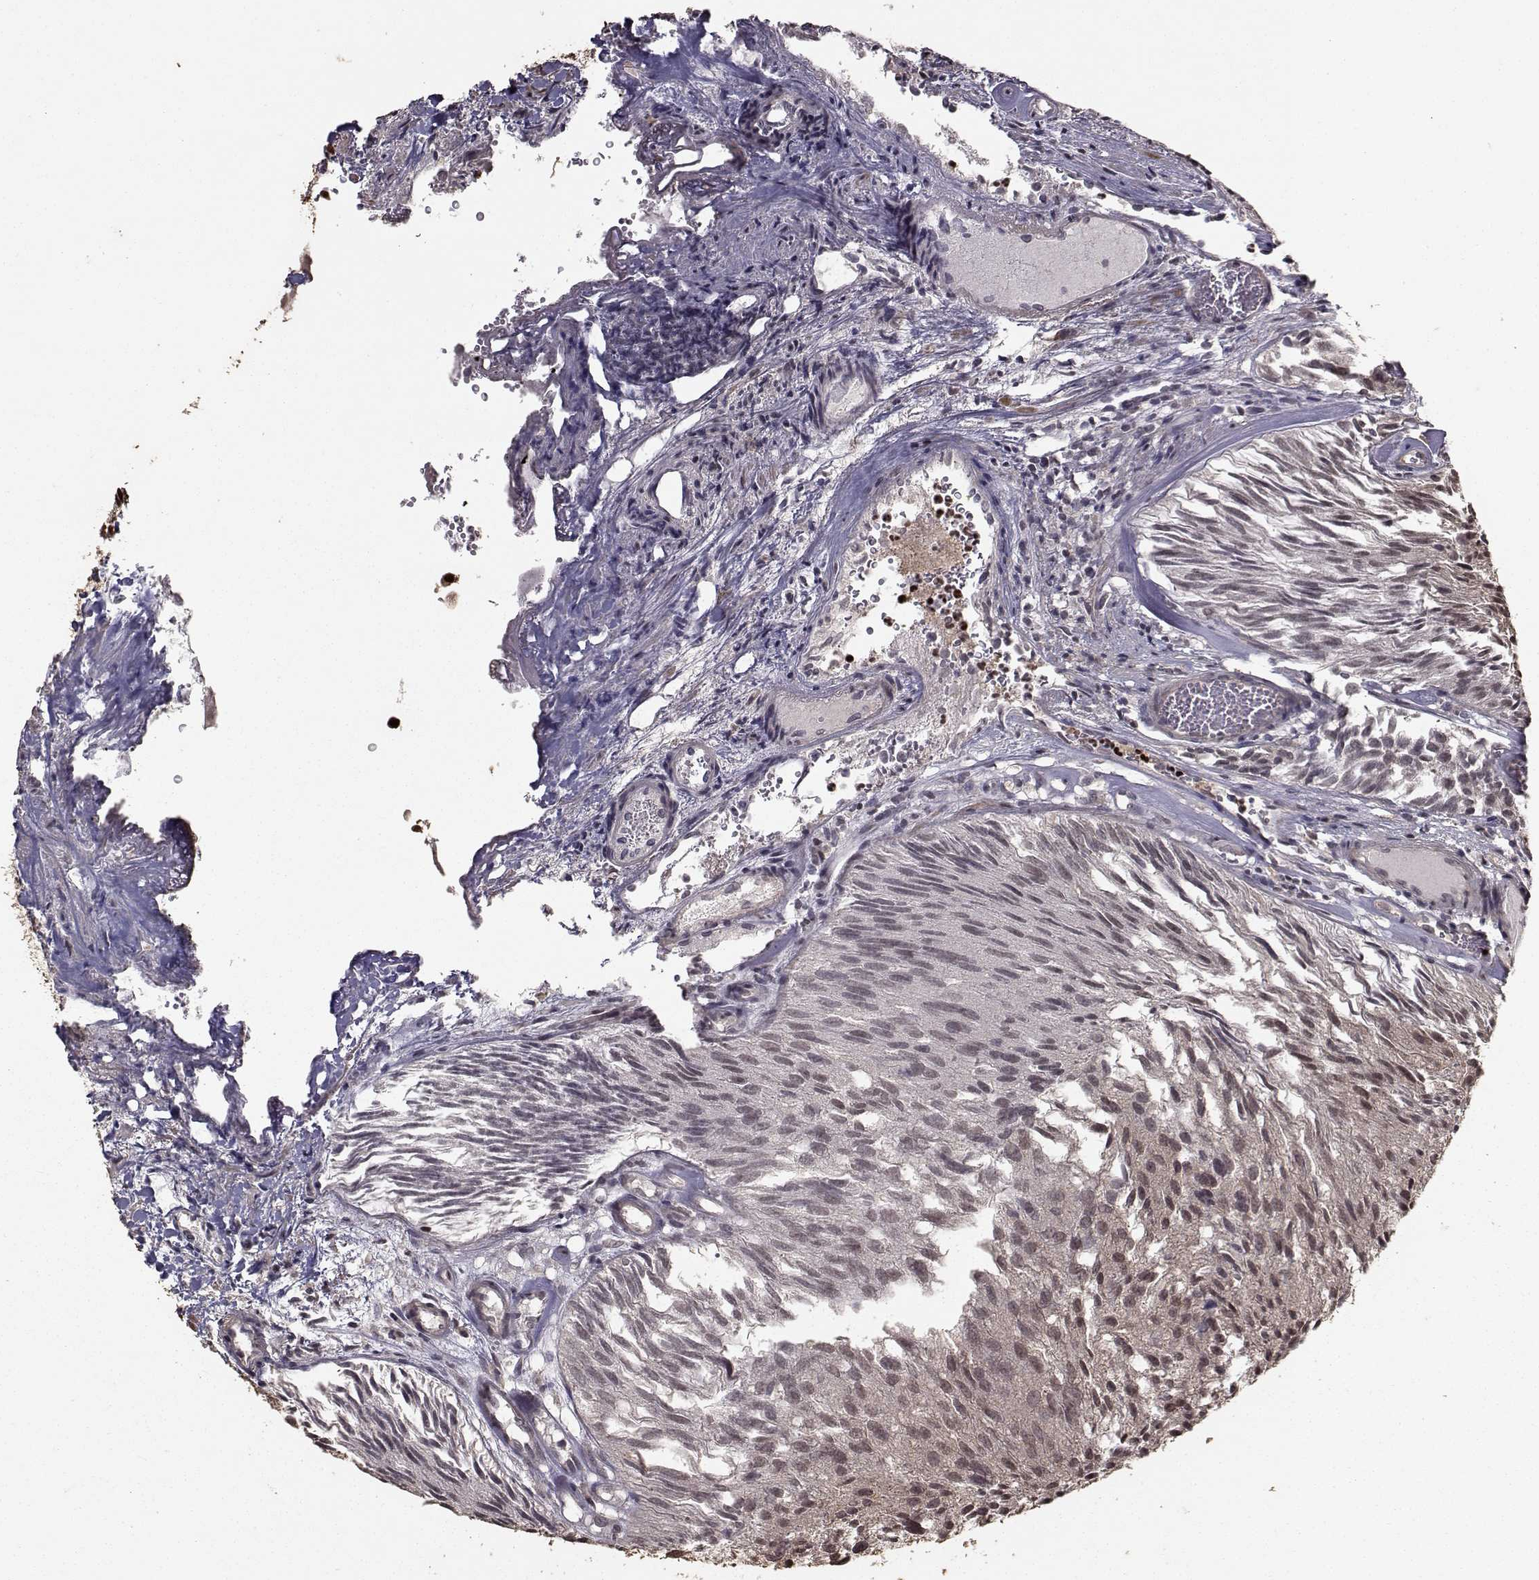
{"staining": {"intensity": "weak", "quantity": "25%-75%", "location": "cytoplasmic/membranous"}, "tissue": "urothelial cancer", "cell_type": "Tumor cells", "image_type": "cancer", "snomed": [{"axis": "morphology", "description": "Urothelial carcinoma, Low grade"}, {"axis": "topography", "description": "Urinary bladder"}], "caption": "Protein expression analysis of urothelial cancer displays weak cytoplasmic/membranous expression in about 25%-75% of tumor cells.", "gene": "SF1", "patient": {"sex": "female", "age": 87}}